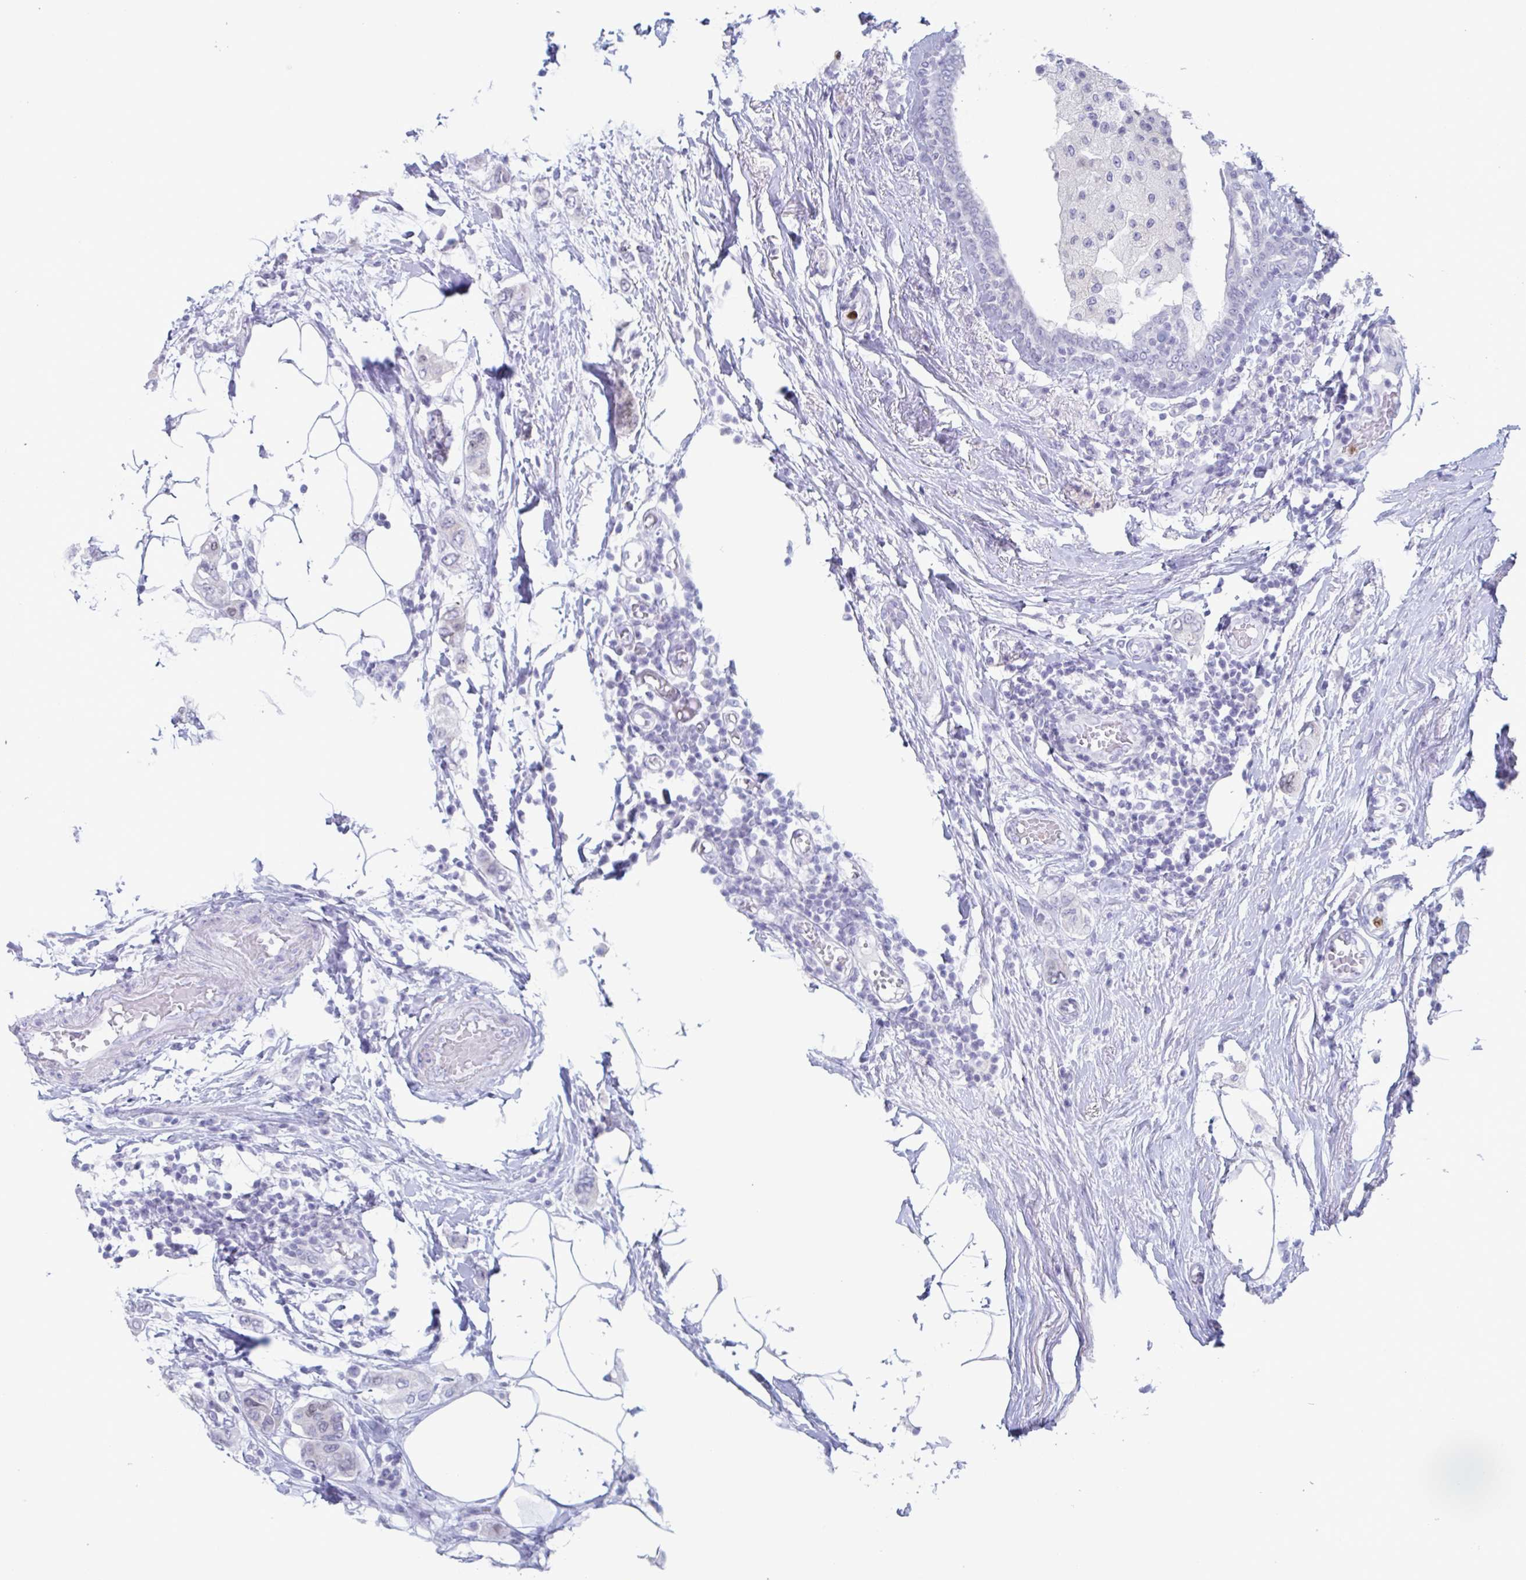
{"staining": {"intensity": "negative", "quantity": "none", "location": "none"}, "tissue": "breast cancer", "cell_type": "Tumor cells", "image_type": "cancer", "snomed": [{"axis": "morphology", "description": "Lobular carcinoma"}, {"axis": "topography", "description": "Breast"}], "caption": "Tumor cells show no significant protein positivity in breast lobular carcinoma.", "gene": "CYP4F11", "patient": {"sex": "female", "age": 51}}